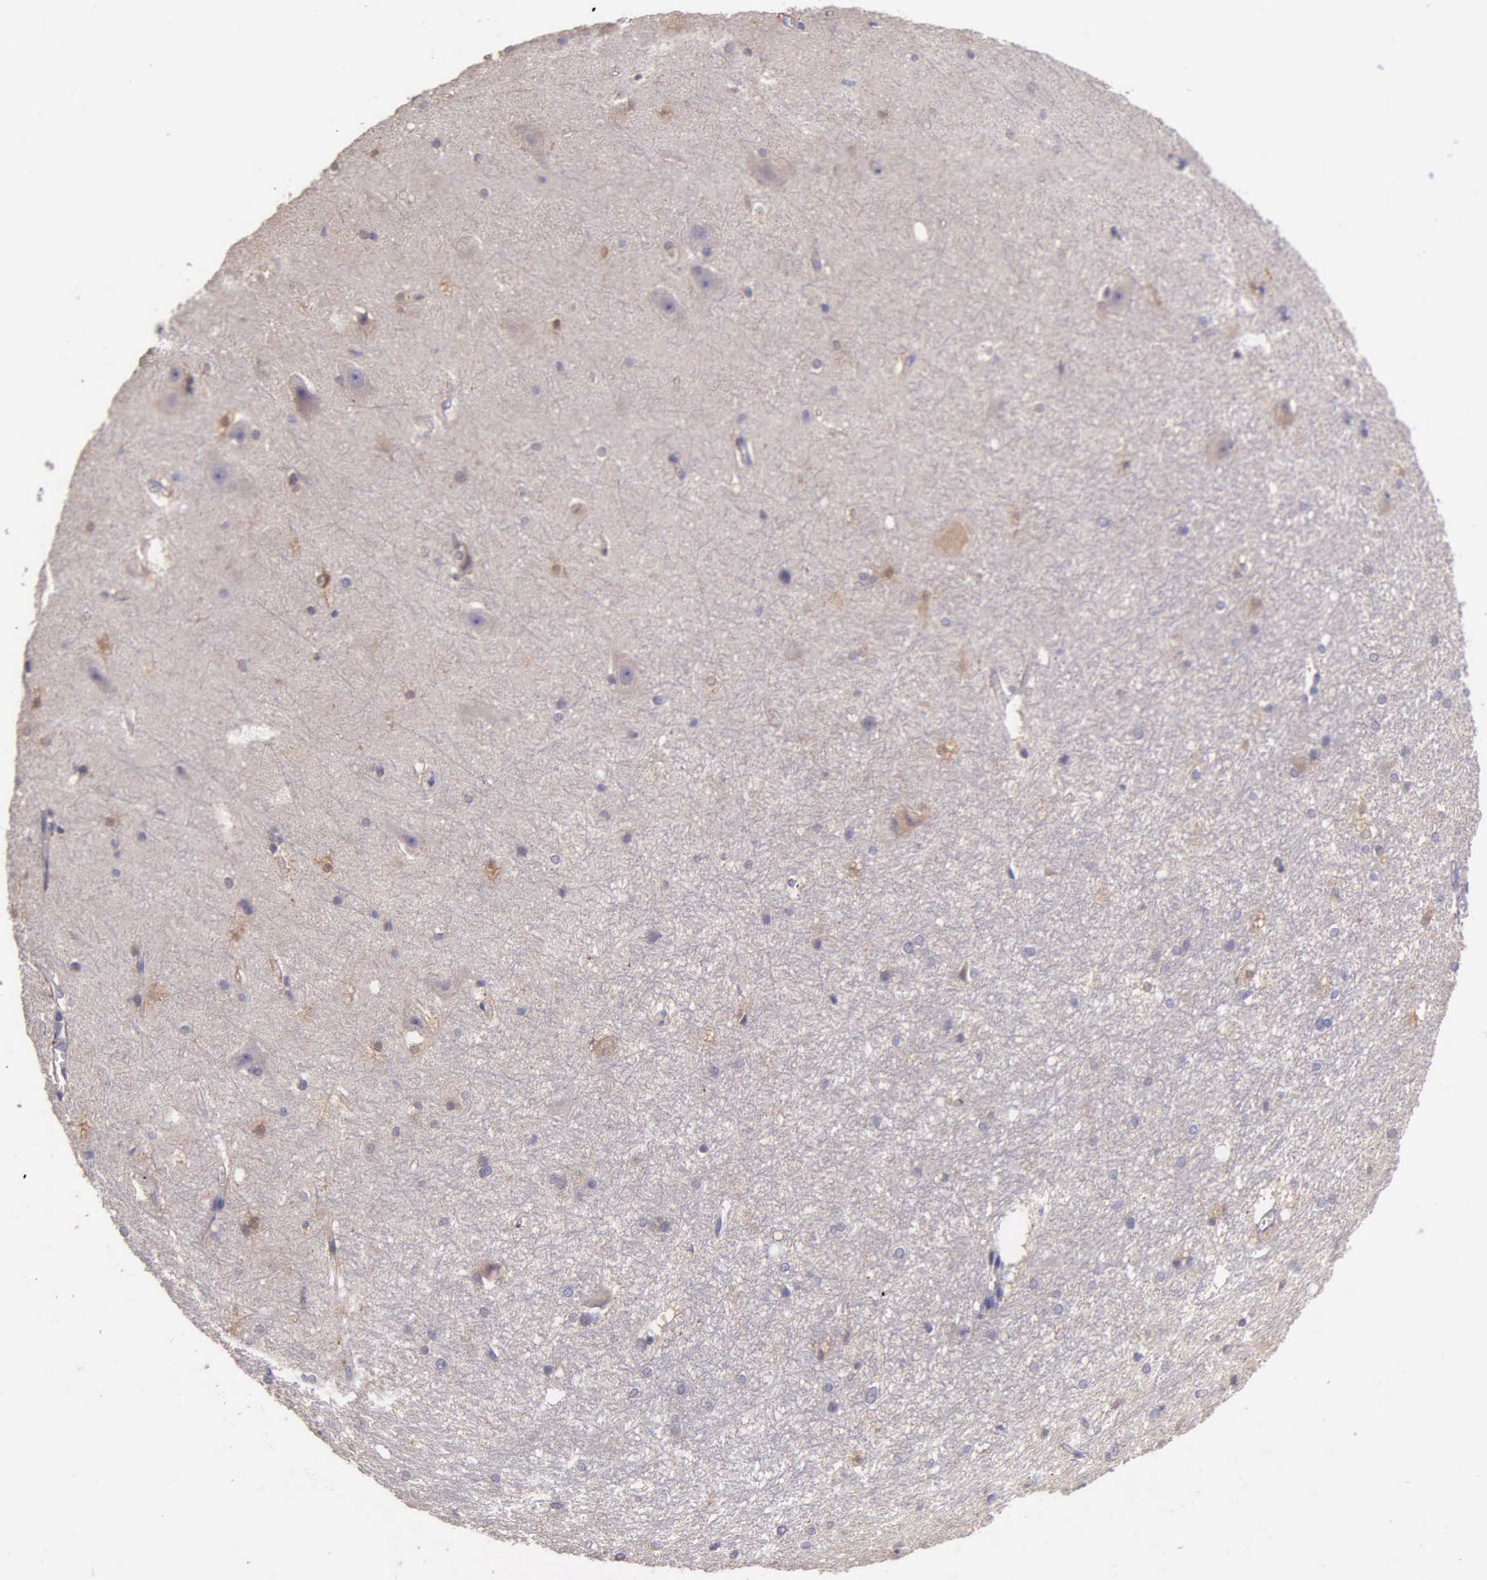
{"staining": {"intensity": "weak", "quantity": "<25%", "location": "cytoplasmic/membranous"}, "tissue": "hippocampus", "cell_type": "Glial cells", "image_type": "normal", "snomed": [{"axis": "morphology", "description": "Normal tissue, NOS"}, {"axis": "topography", "description": "Hippocampus"}], "caption": "Image shows no significant protein expression in glial cells of normal hippocampus. The staining was performed using DAB to visualize the protein expression in brown, while the nuclei were stained in blue with hematoxylin (Magnification: 20x).", "gene": "GSTT2B", "patient": {"sex": "female", "age": 19}}